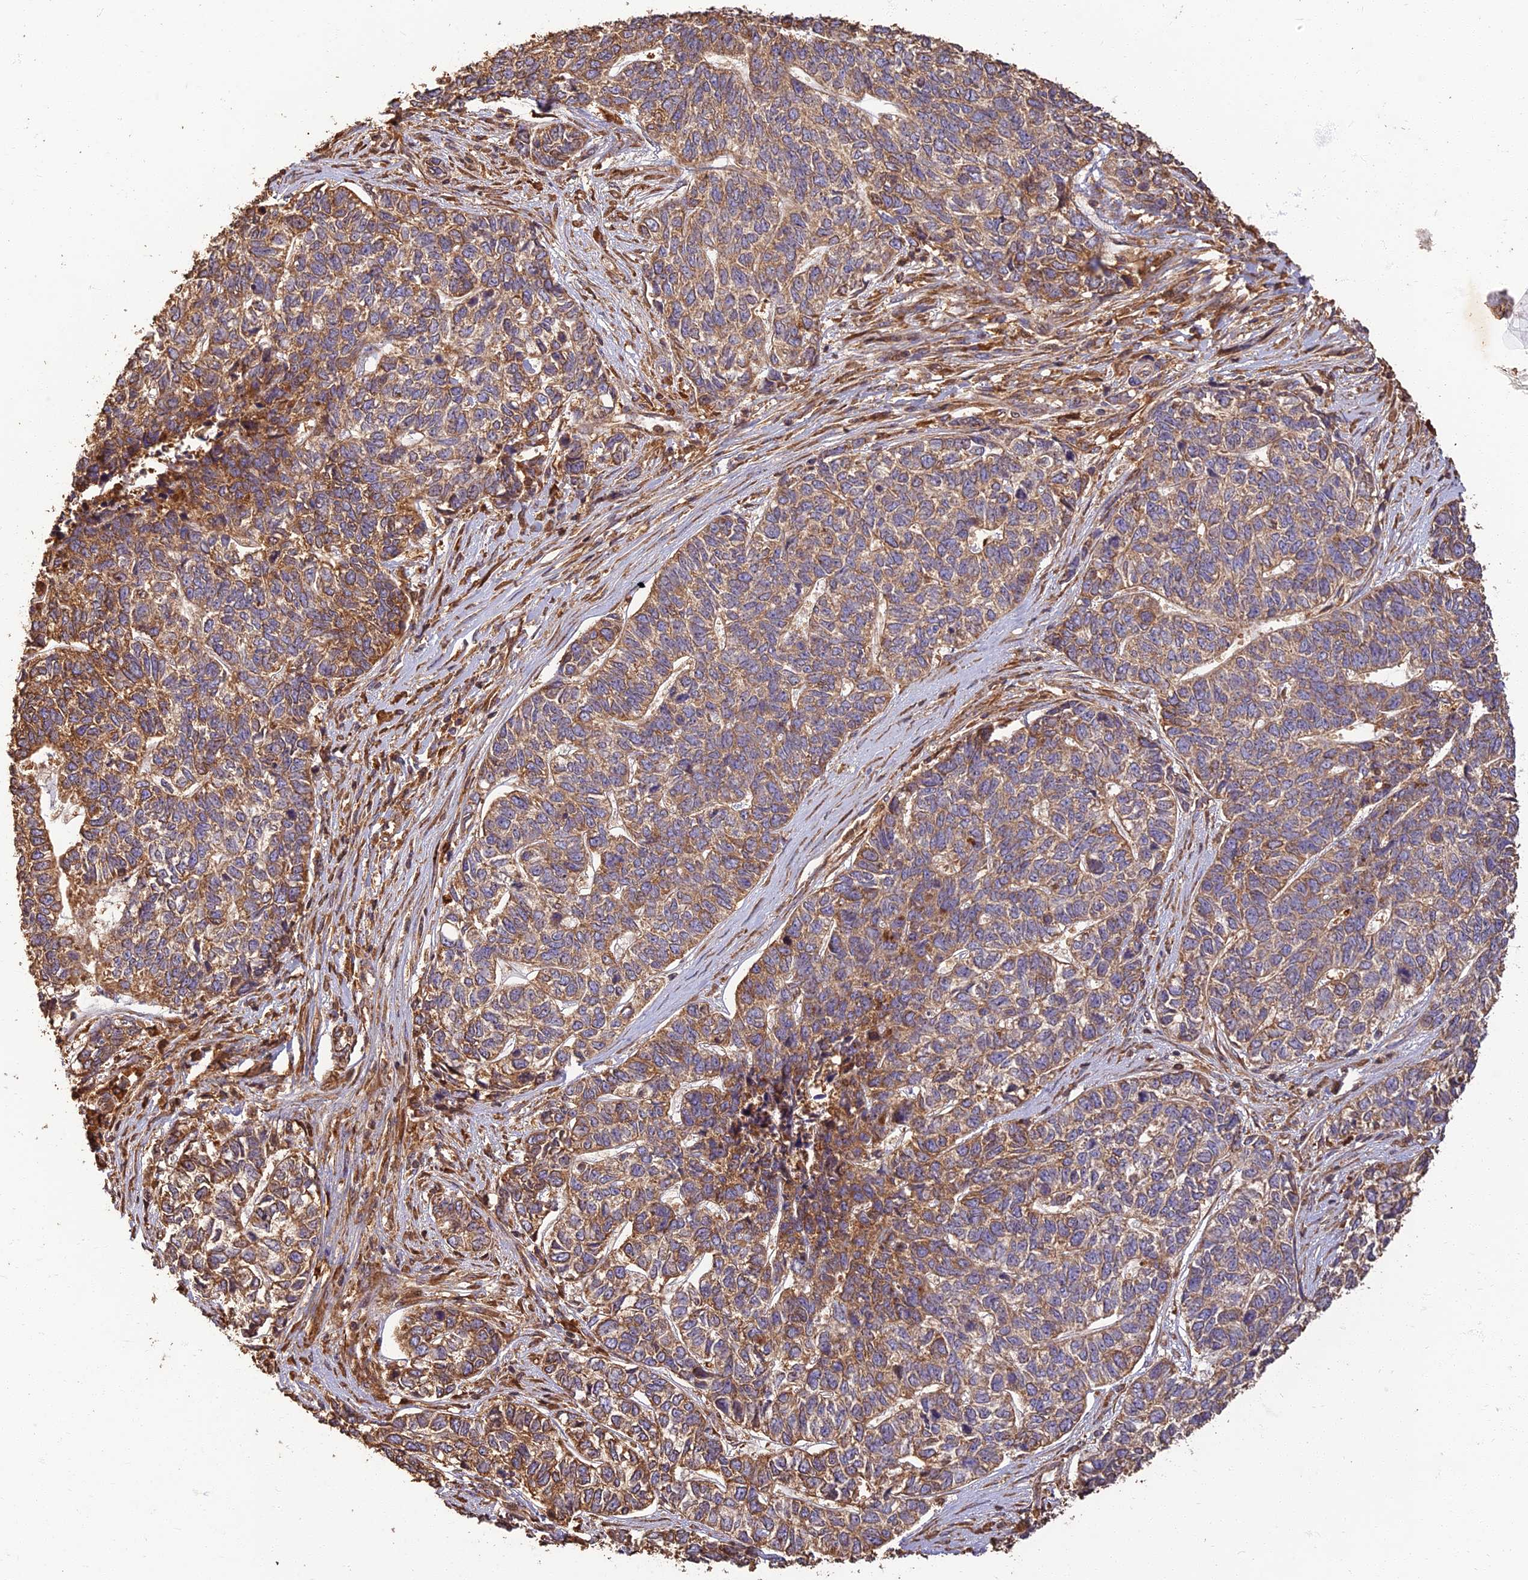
{"staining": {"intensity": "moderate", "quantity": ">75%", "location": "cytoplasmic/membranous"}, "tissue": "skin cancer", "cell_type": "Tumor cells", "image_type": "cancer", "snomed": [{"axis": "morphology", "description": "Basal cell carcinoma"}, {"axis": "topography", "description": "Skin"}], "caption": "Human skin cancer (basal cell carcinoma) stained with a protein marker exhibits moderate staining in tumor cells.", "gene": "CORO1C", "patient": {"sex": "female", "age": 65}}